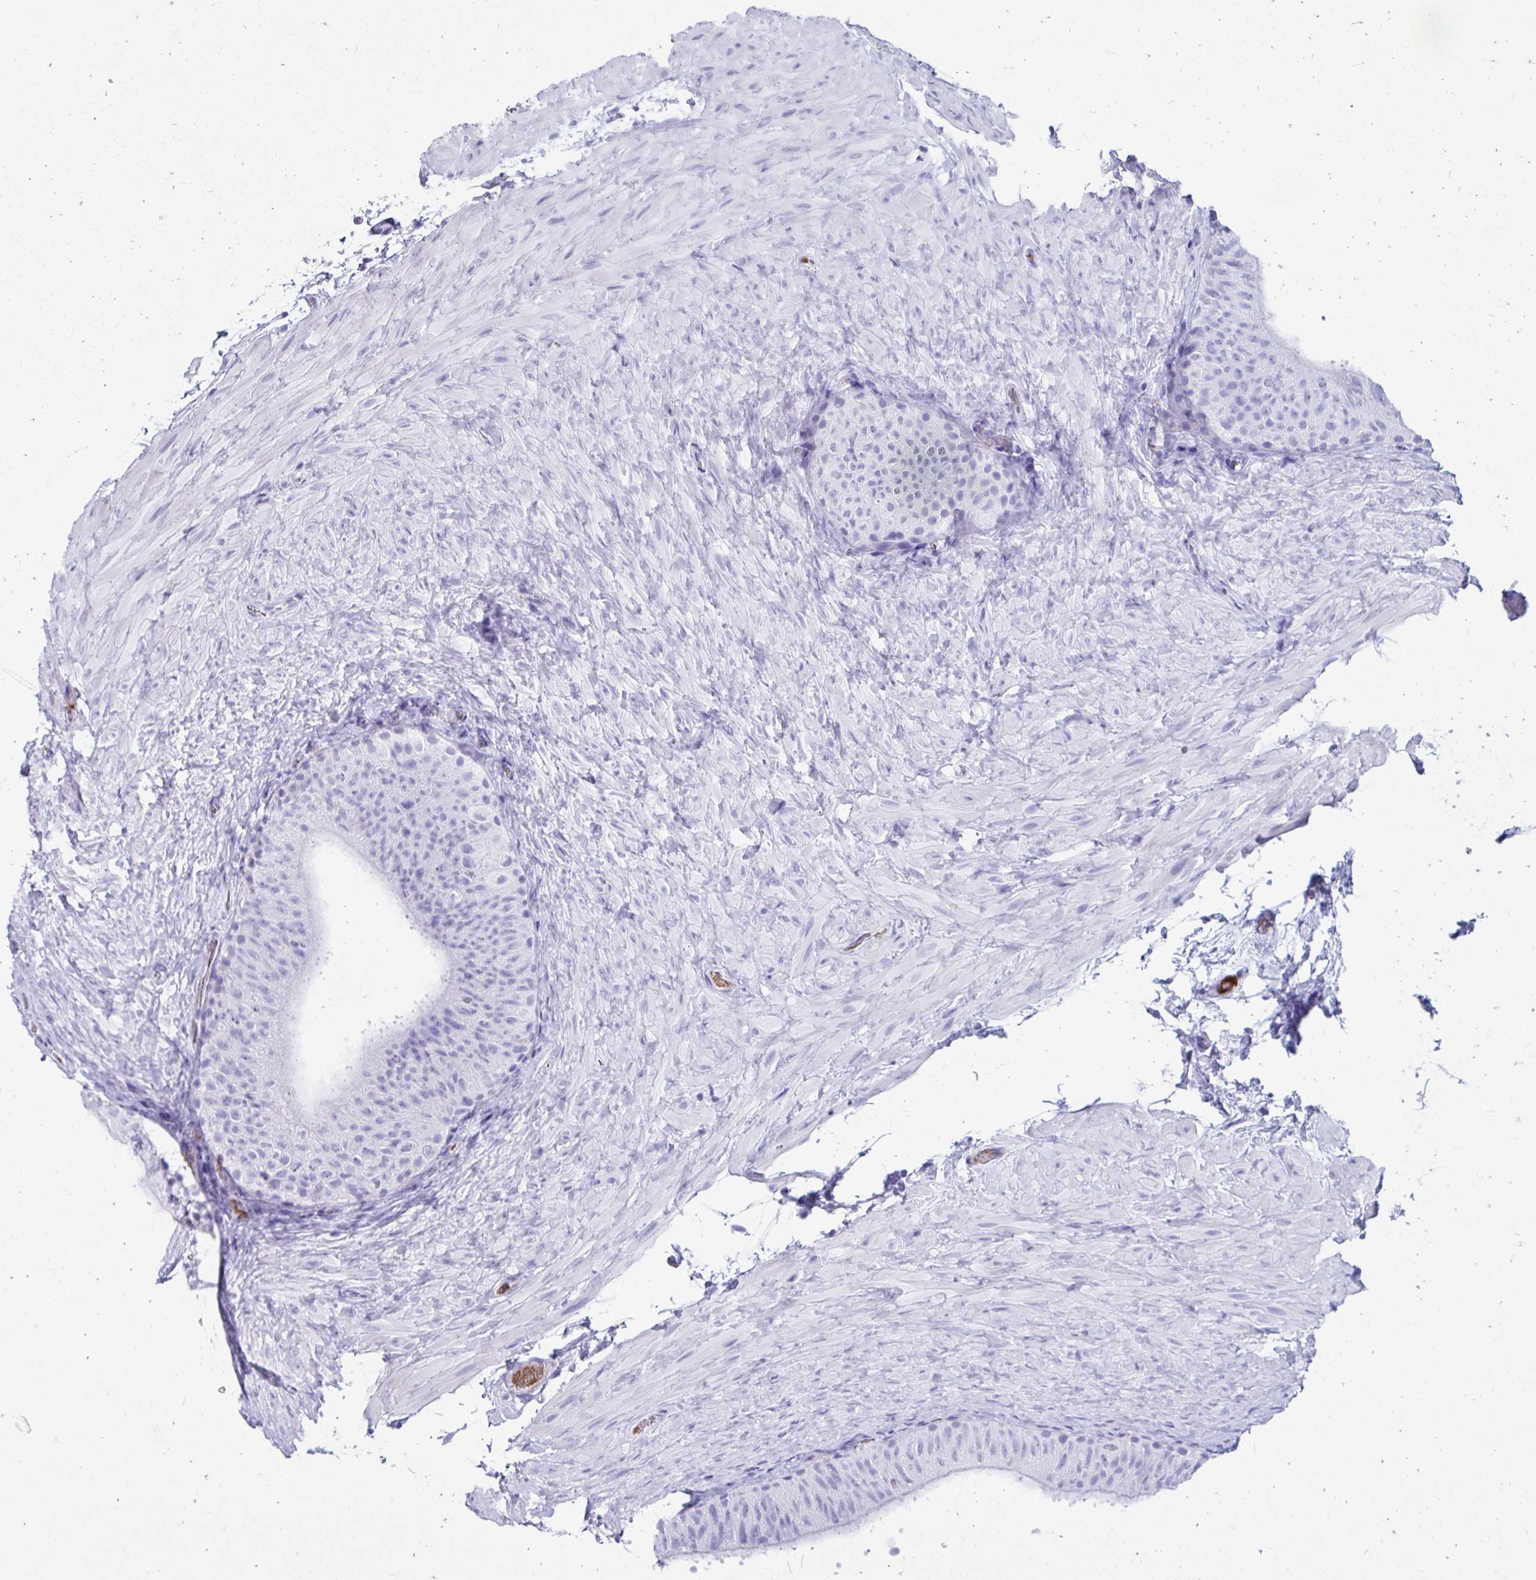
{"staining": {"intensity": "negative", "quantity": "none", "location": "none"}, "tissue": "epididymis", "cell_type": "Glandular cells", "image_type": "normal", "snomed": [{"axis": "morphology", "description": "Normal tissue, NOS"}, {"axis": "topography", "description": "Epididymis, spermatic cord, NOS"}, {"axis": "topography", "description": "Epididymis"}], "caption": "DAB (3,3'-diaminobenzidine) immunohistochemical staining of benign epididymis displays no significant expression in glandular cells.", "gene": "SMIM9", "patient": {"sex": "male", "age": 31}}